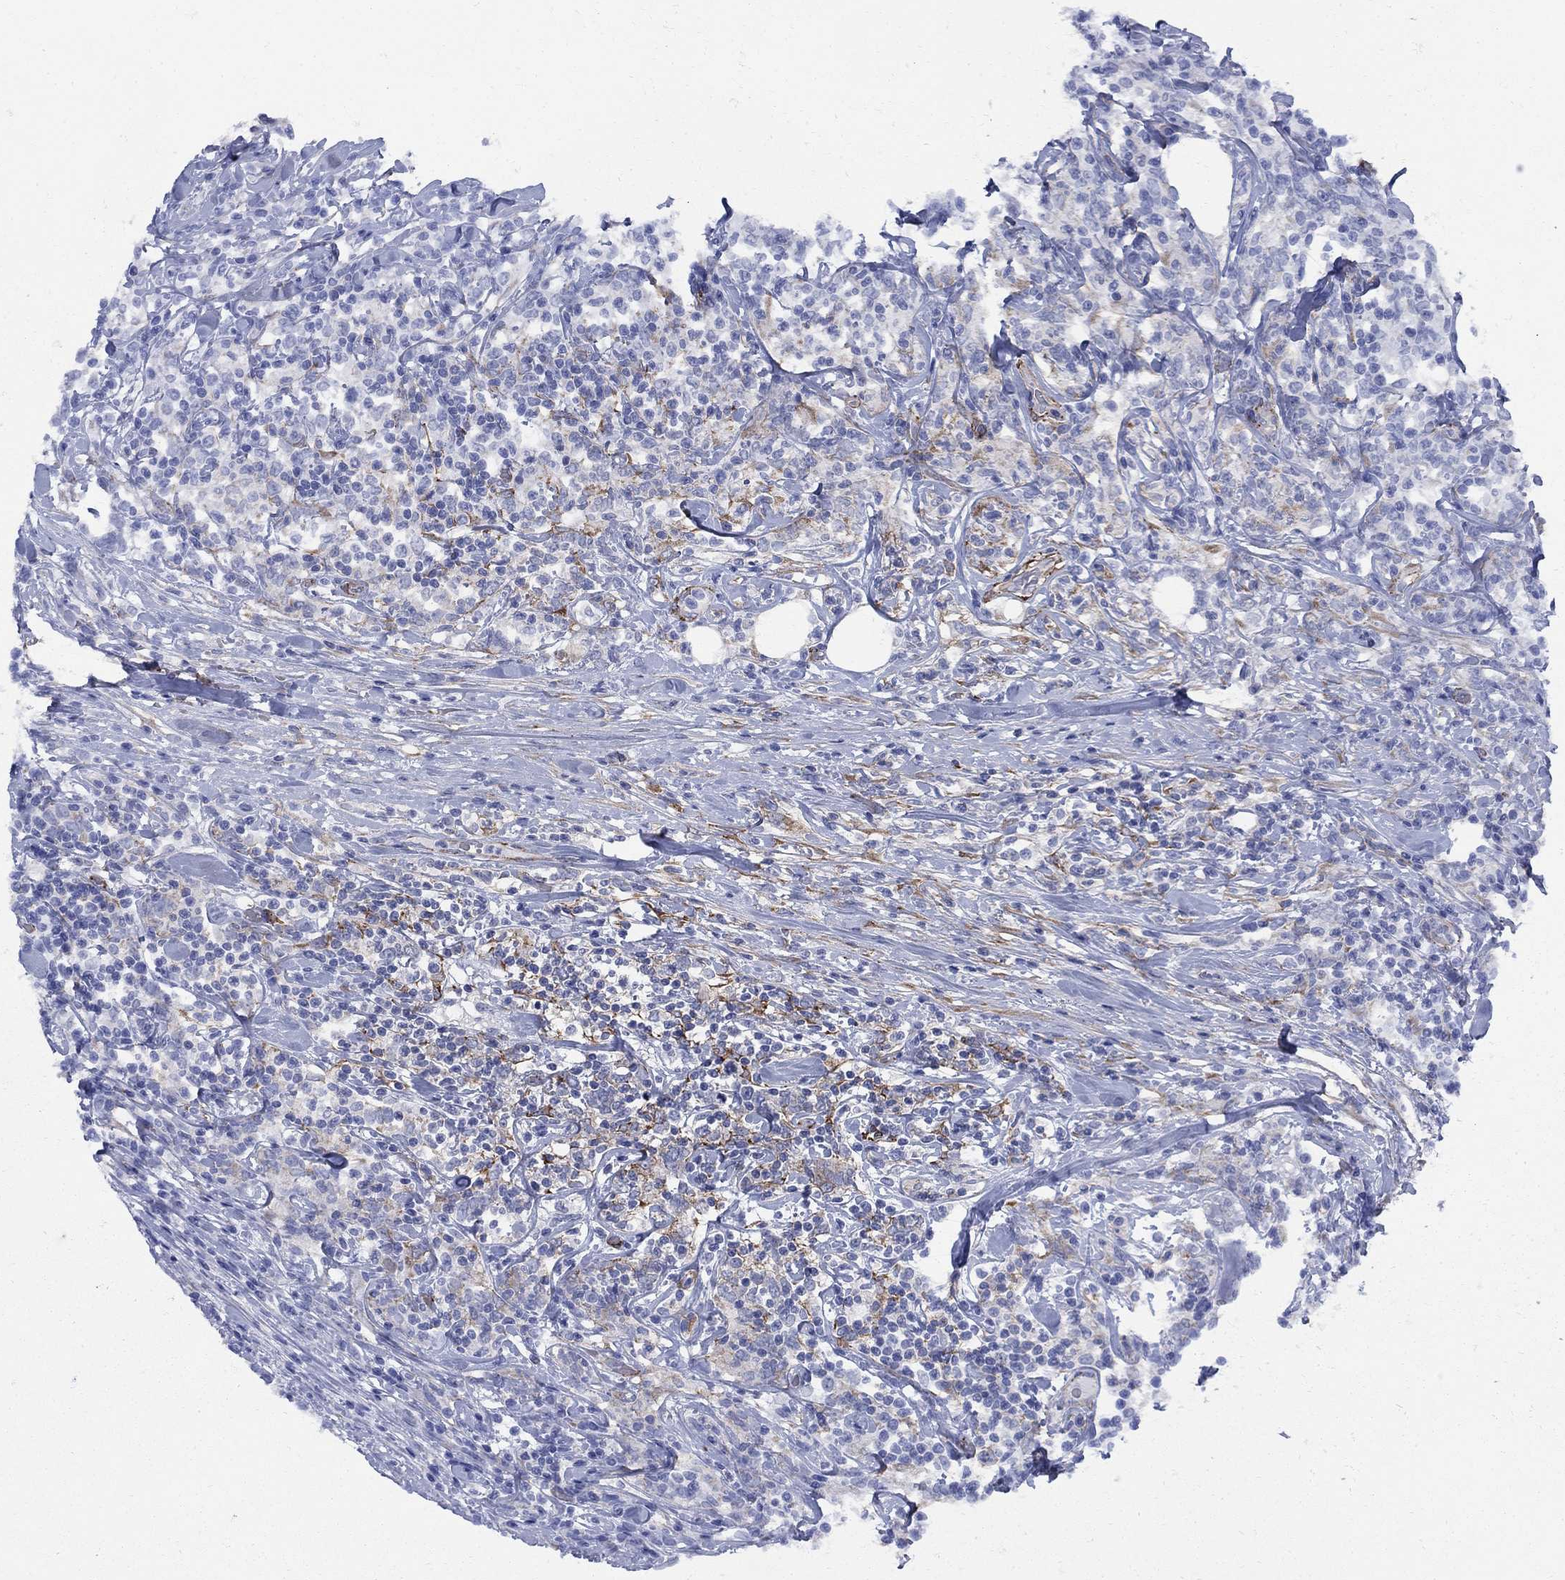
{"staining": {"intensity": "negative", "quantity": "none", "location": "none"}, "tissue": "lymphoma", "cell_type": "Tumor cells", "image_type": "cancer", "snomed": [{"axis": "morphology", "description": "Malignant lymphoma, non-Hodgkin's type, High grade"}, {"axis": "topography", "description": "Lymph node"}], "caption": "Immunohistochemistry (IHC) of human lymphoma exhibits no positivity in tumor cells.", "gene": "SEPTIN8", "patient": {"sex": "female", "age": 84}}